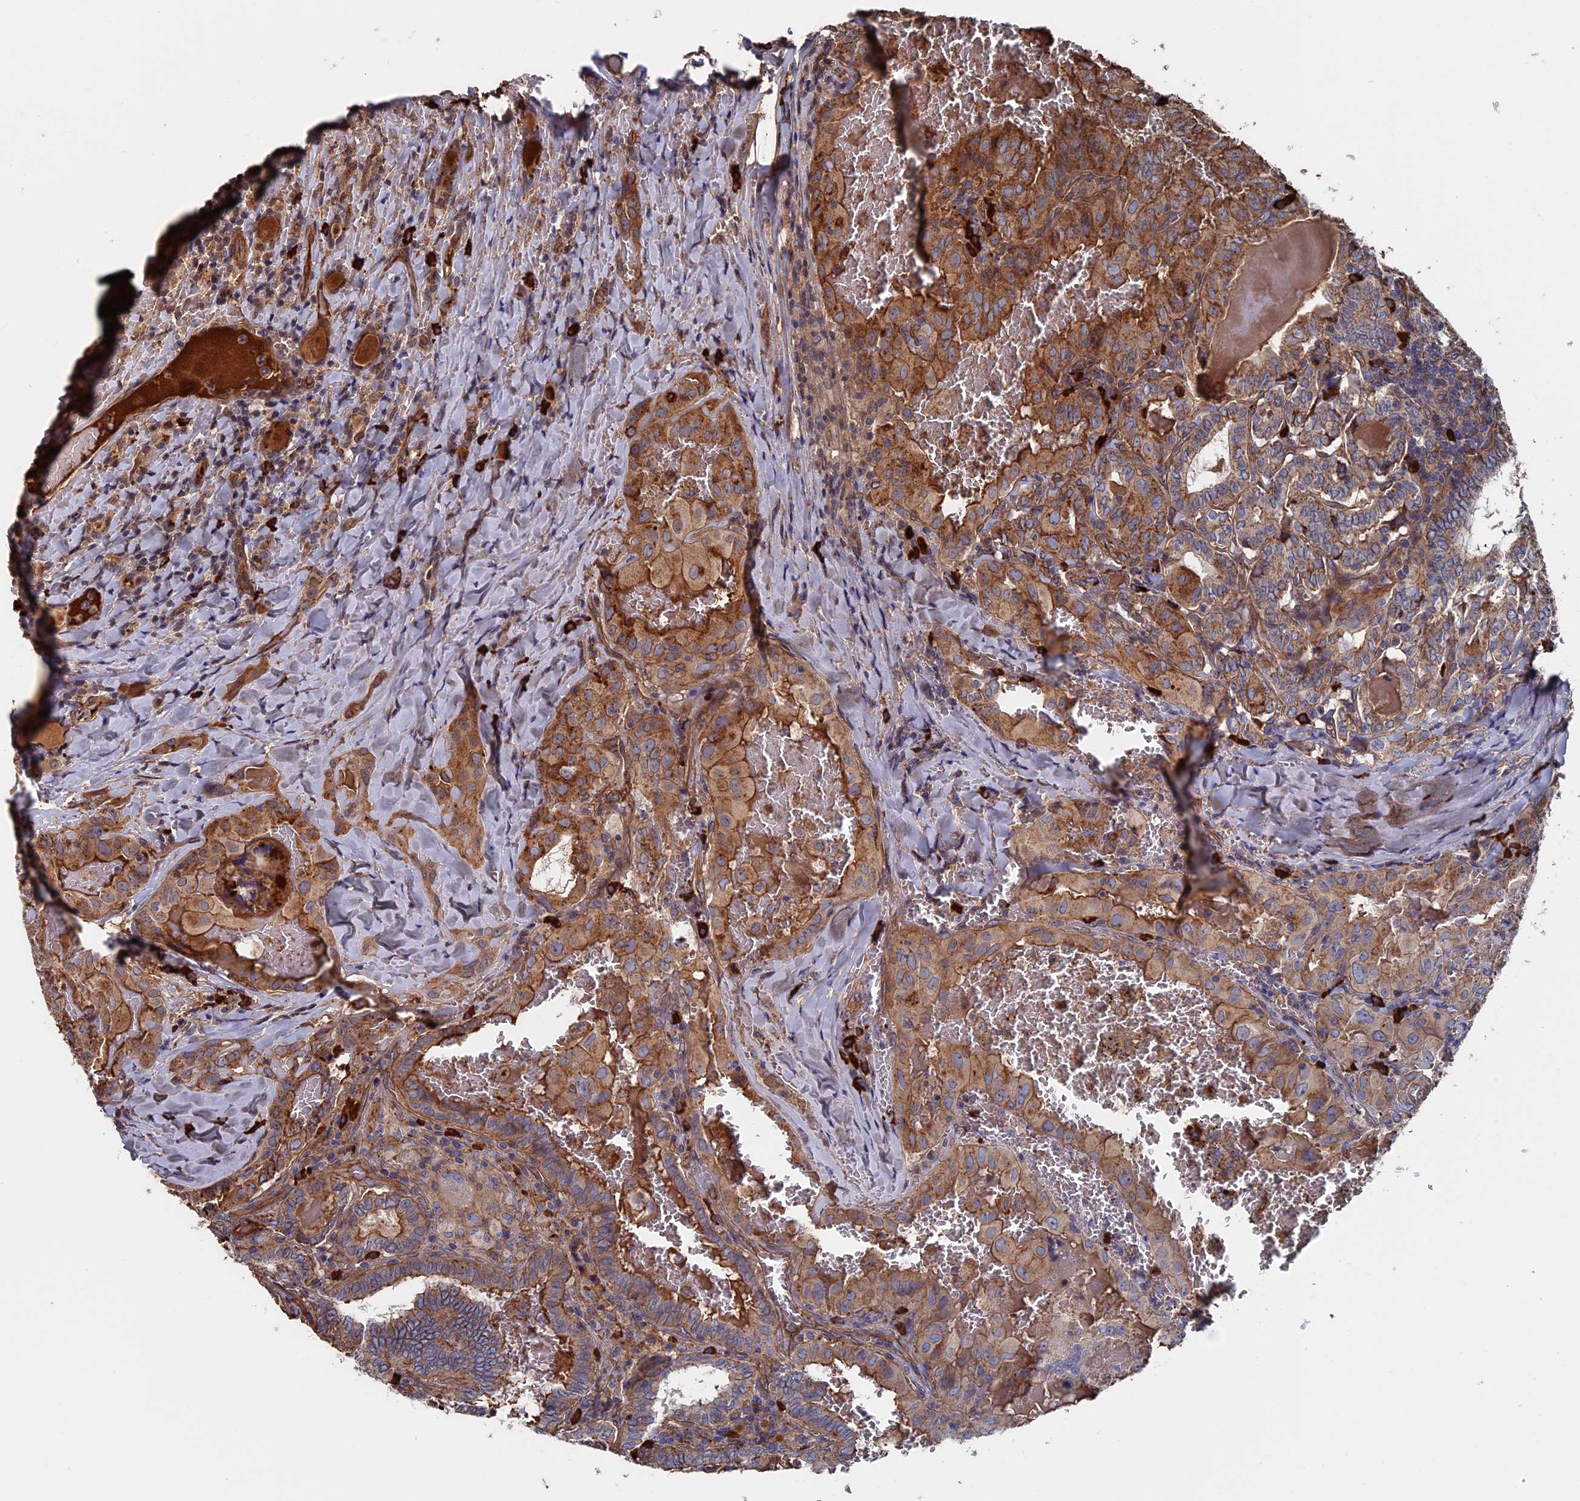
{"staining": {"intensity": "moderate", "quantity": ">75%", "location": "cytoplasmic/membranous"}, "tissue": "thyroid cancer", "cell_type": "Tumor cells", "image_type": "cancer", "snomed": [{"axis": "morphology", "description": "Papillary adenocarcinoma, NOS"}, {"axis": "topography", "description": "Thyroid gland"}], "caption": "Tumor cells show medium levels of moderate cytoplasmic/membranous expression in approximately >75% of cells in thyroid cancer.", "gene": "RPUSD1", "patient": {"sex": "female", "age": 72}}